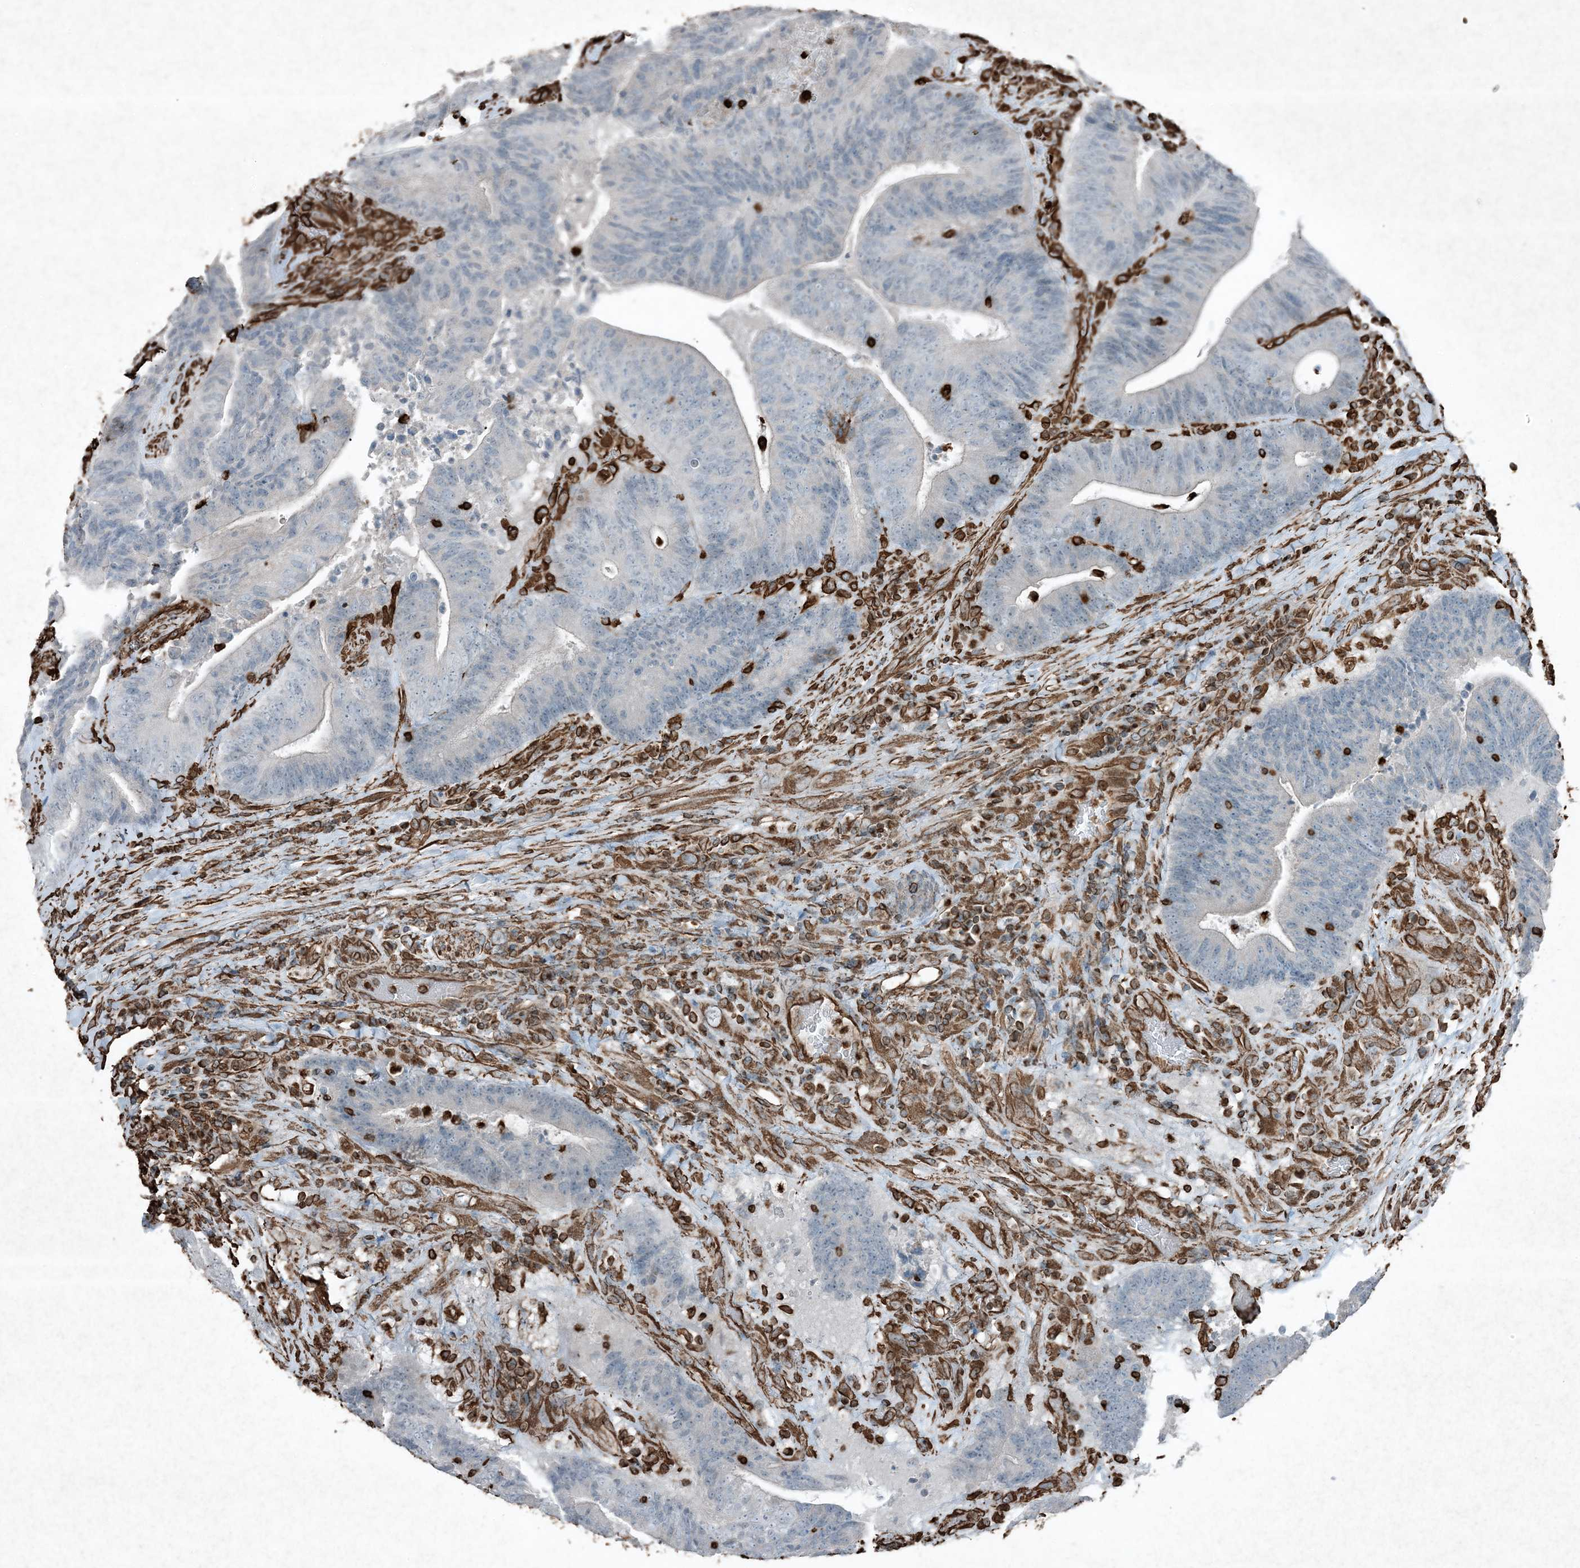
{"staining": {"intensity": "negative", "quantity": "none", "location": "none"}, "tissue": "colorectal cancer", "cell_type": "Tumor cells", "image_type": "cancer", "snomed": [{"axis": "morphology", "description": "Adenocarcinoma, NOS"}, {"axis": "topography", "description": "Rectum"}], "caption": "Immunohistochemical staining of colorectal cancer shows no significant expression in tumor cells. (Immunohistochemistry, brightfield microscopy, high magnification).", "gene": "RYK", "patient": {"sex": "male", "age": 72}}